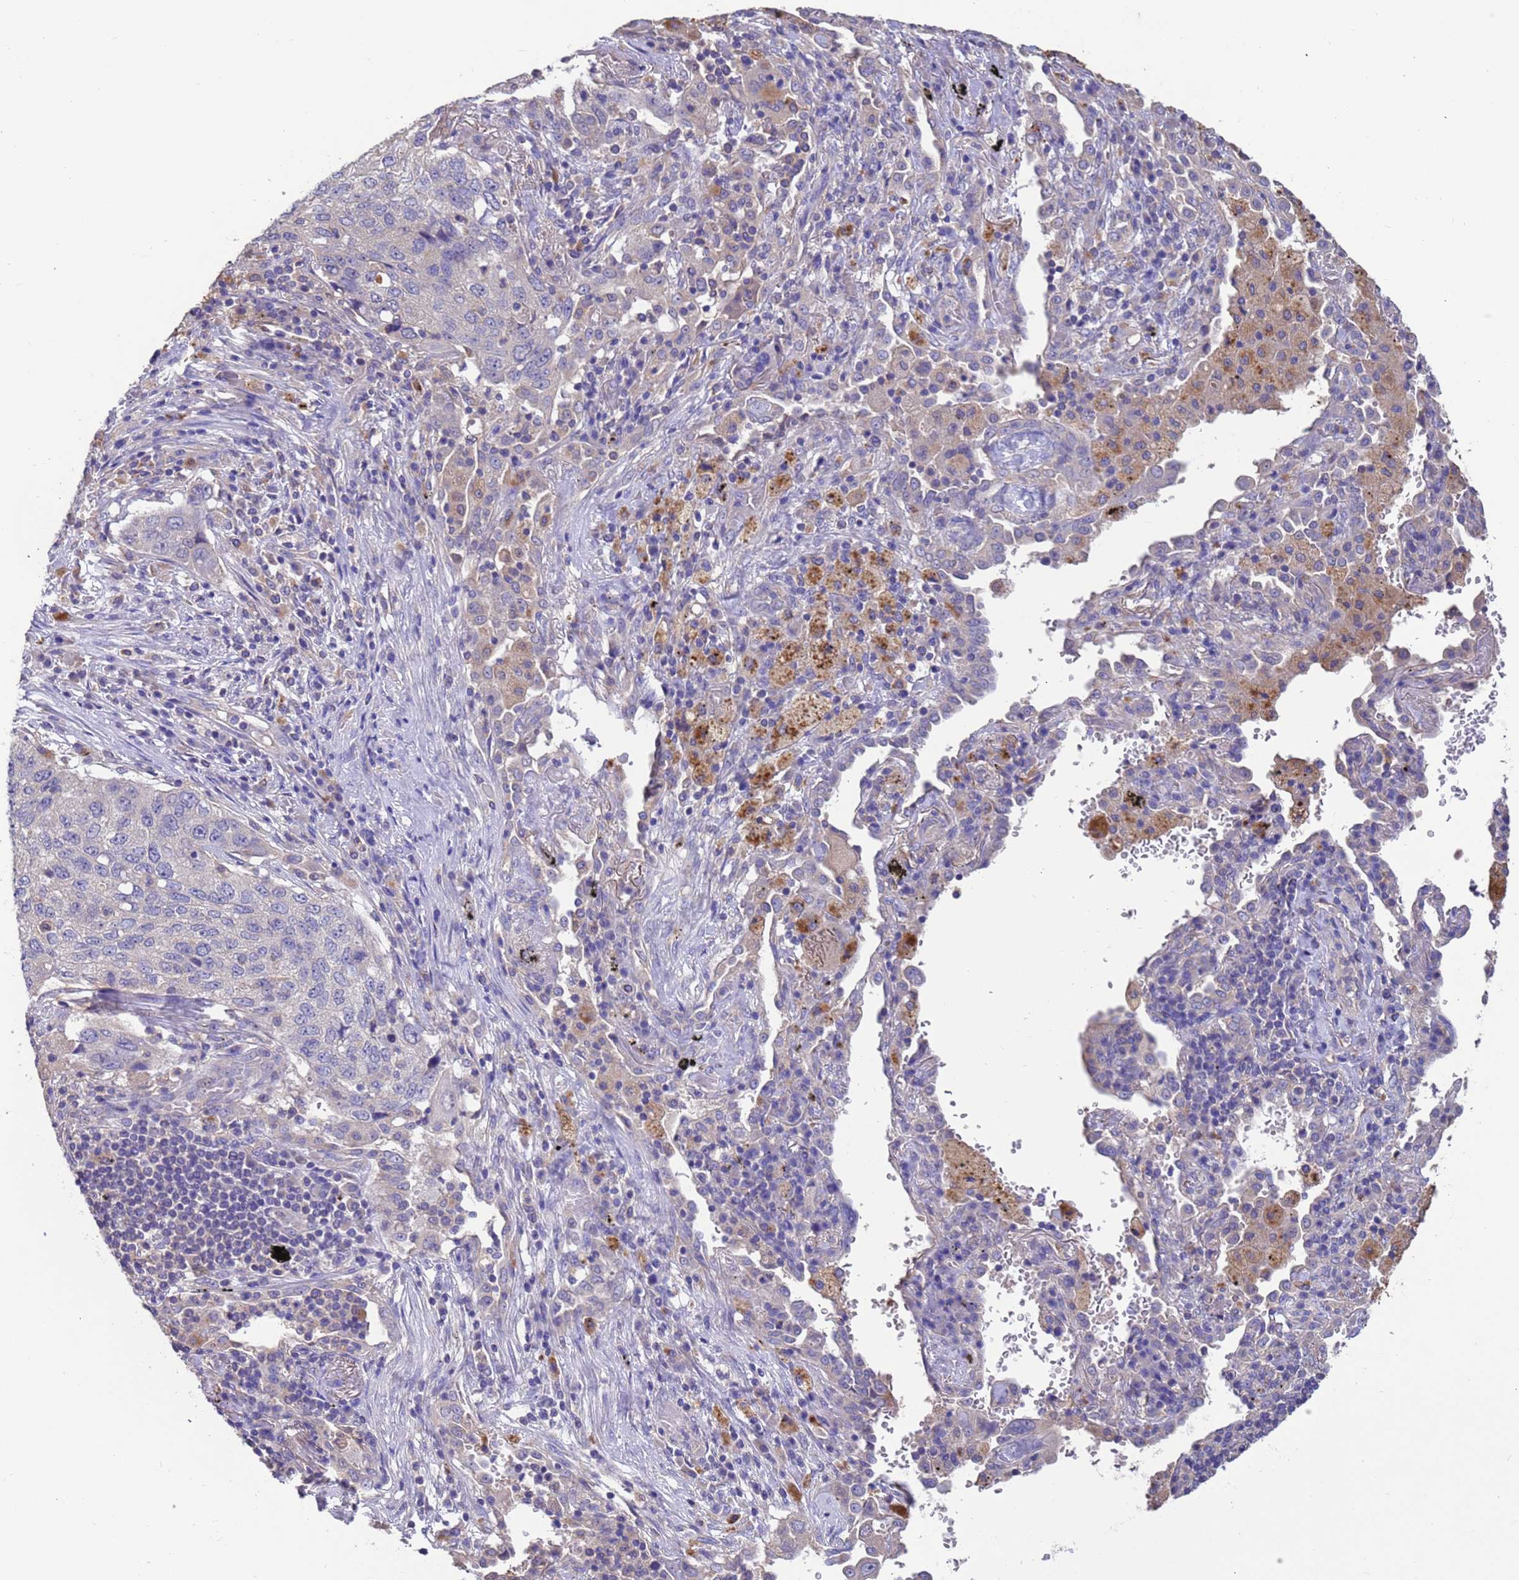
{"staining": {"intensity": "negative", "quantity": "none", "location": "none"}, "tissue": "lung cancer", "cell_type": "Tumor cells", "image_type": "cancer", "snomed": [{"axis": "morphology", "description": "Squamous cell carcinoma, NOS"}, {"axis": "topography", "description": "Lung"}], "caption": "High power microscopy micrograph of an IHC image of lung cancer, revealing no significant positivity in tumor cells.", "gene": "SRL", "patient": {"sex": "female", "age": 63}}